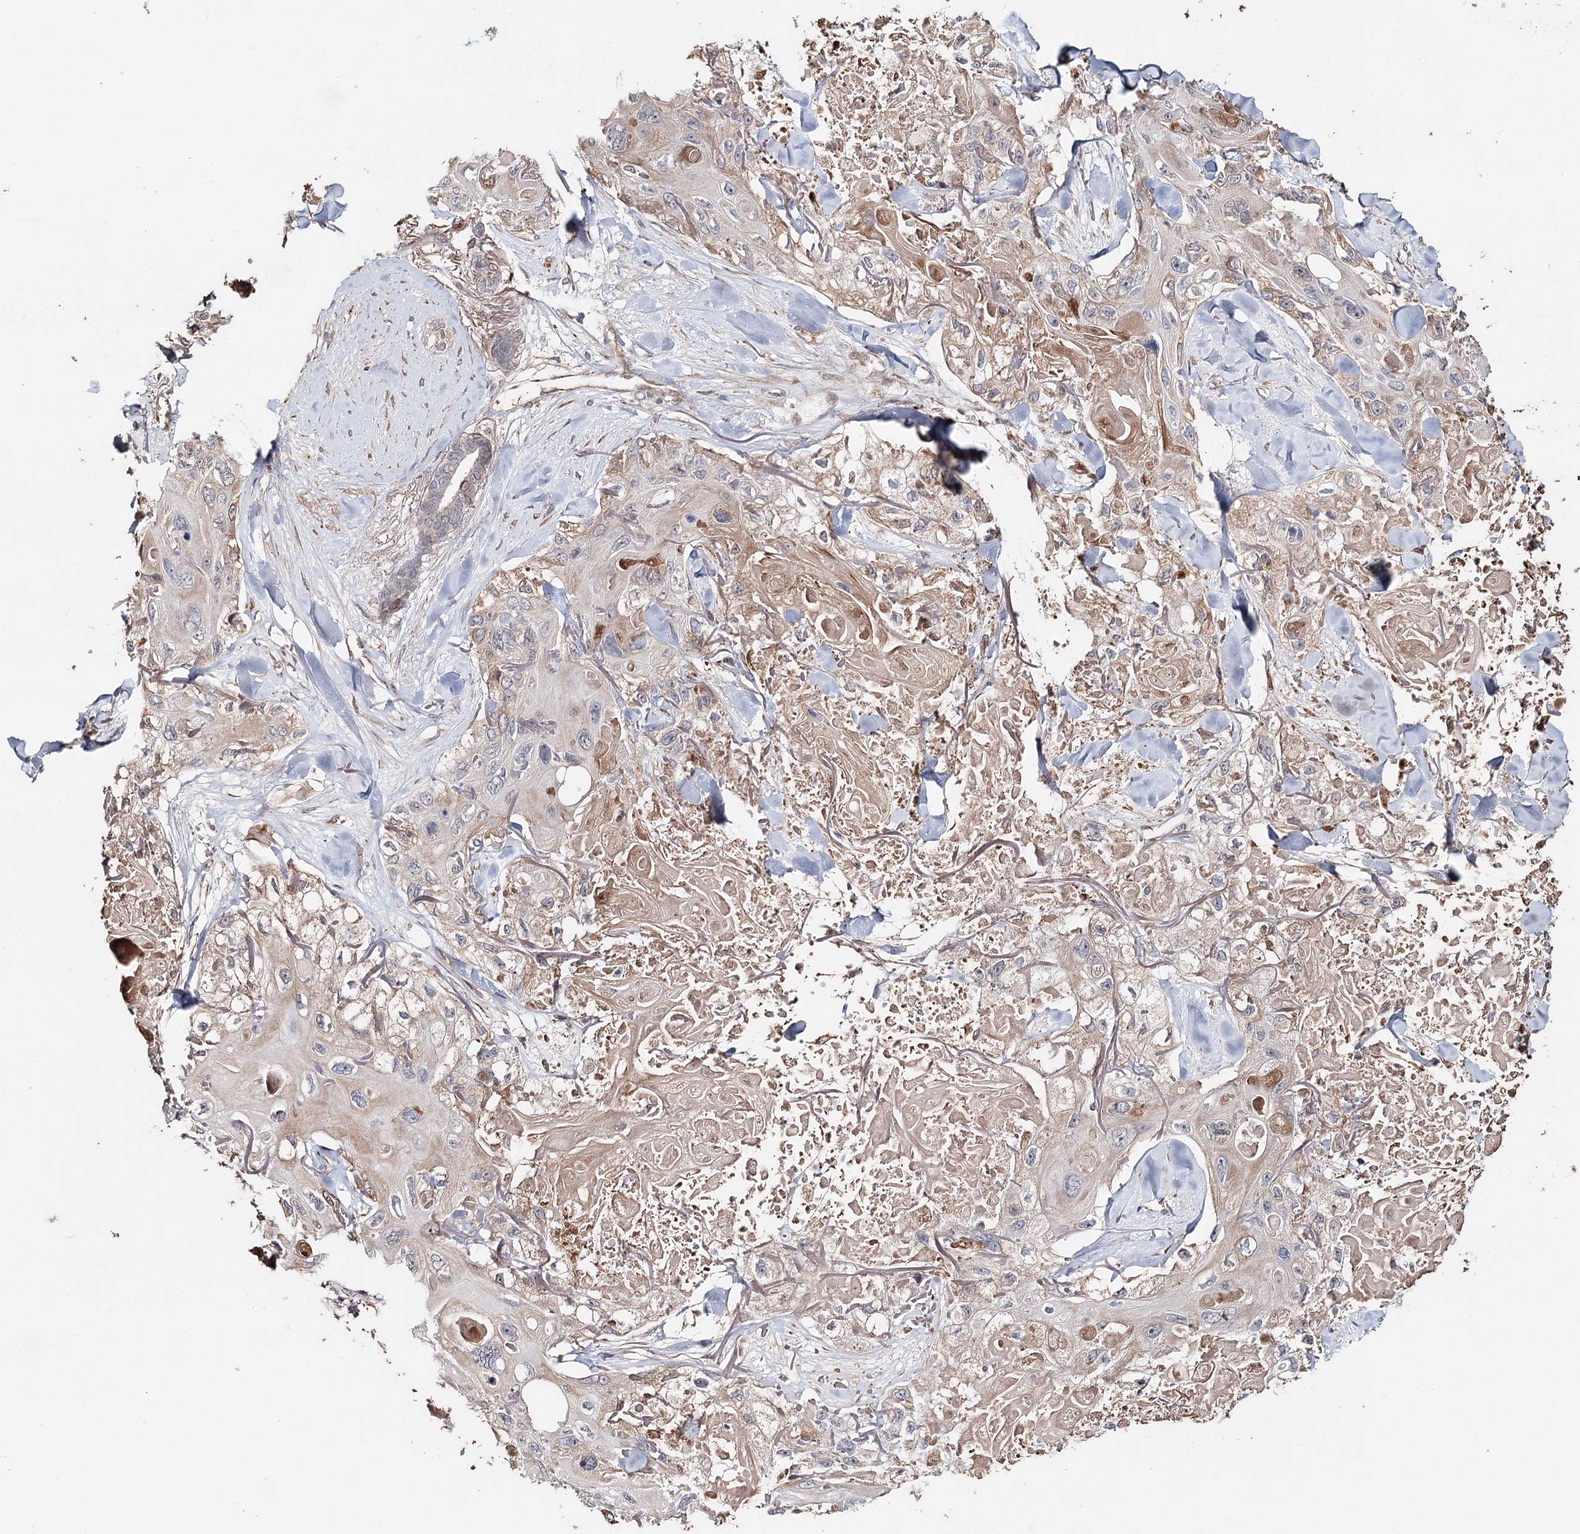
{"staining": {"intensity": "weak", "quantity": "<25%", "location": "cytoplasmic/membranous"}, "tissue": "skin cancer", "cell_type": "Tumor cells", "image_type": "cancer", "snomed": [{"axis": "morphology", "description": "Normal tissue, NOS"}, {"axis": "morphology", "description": "Squamous cell carcinoma, NOS"}, {"axis": "topography", "description": "Skin"}], "caption": "Micrograph shows no protein staining in tumor cells of skin squamous cell carcinoma tissue.", "gene": "SYVN1", "patient": {"sex": "male", "age": 72}}